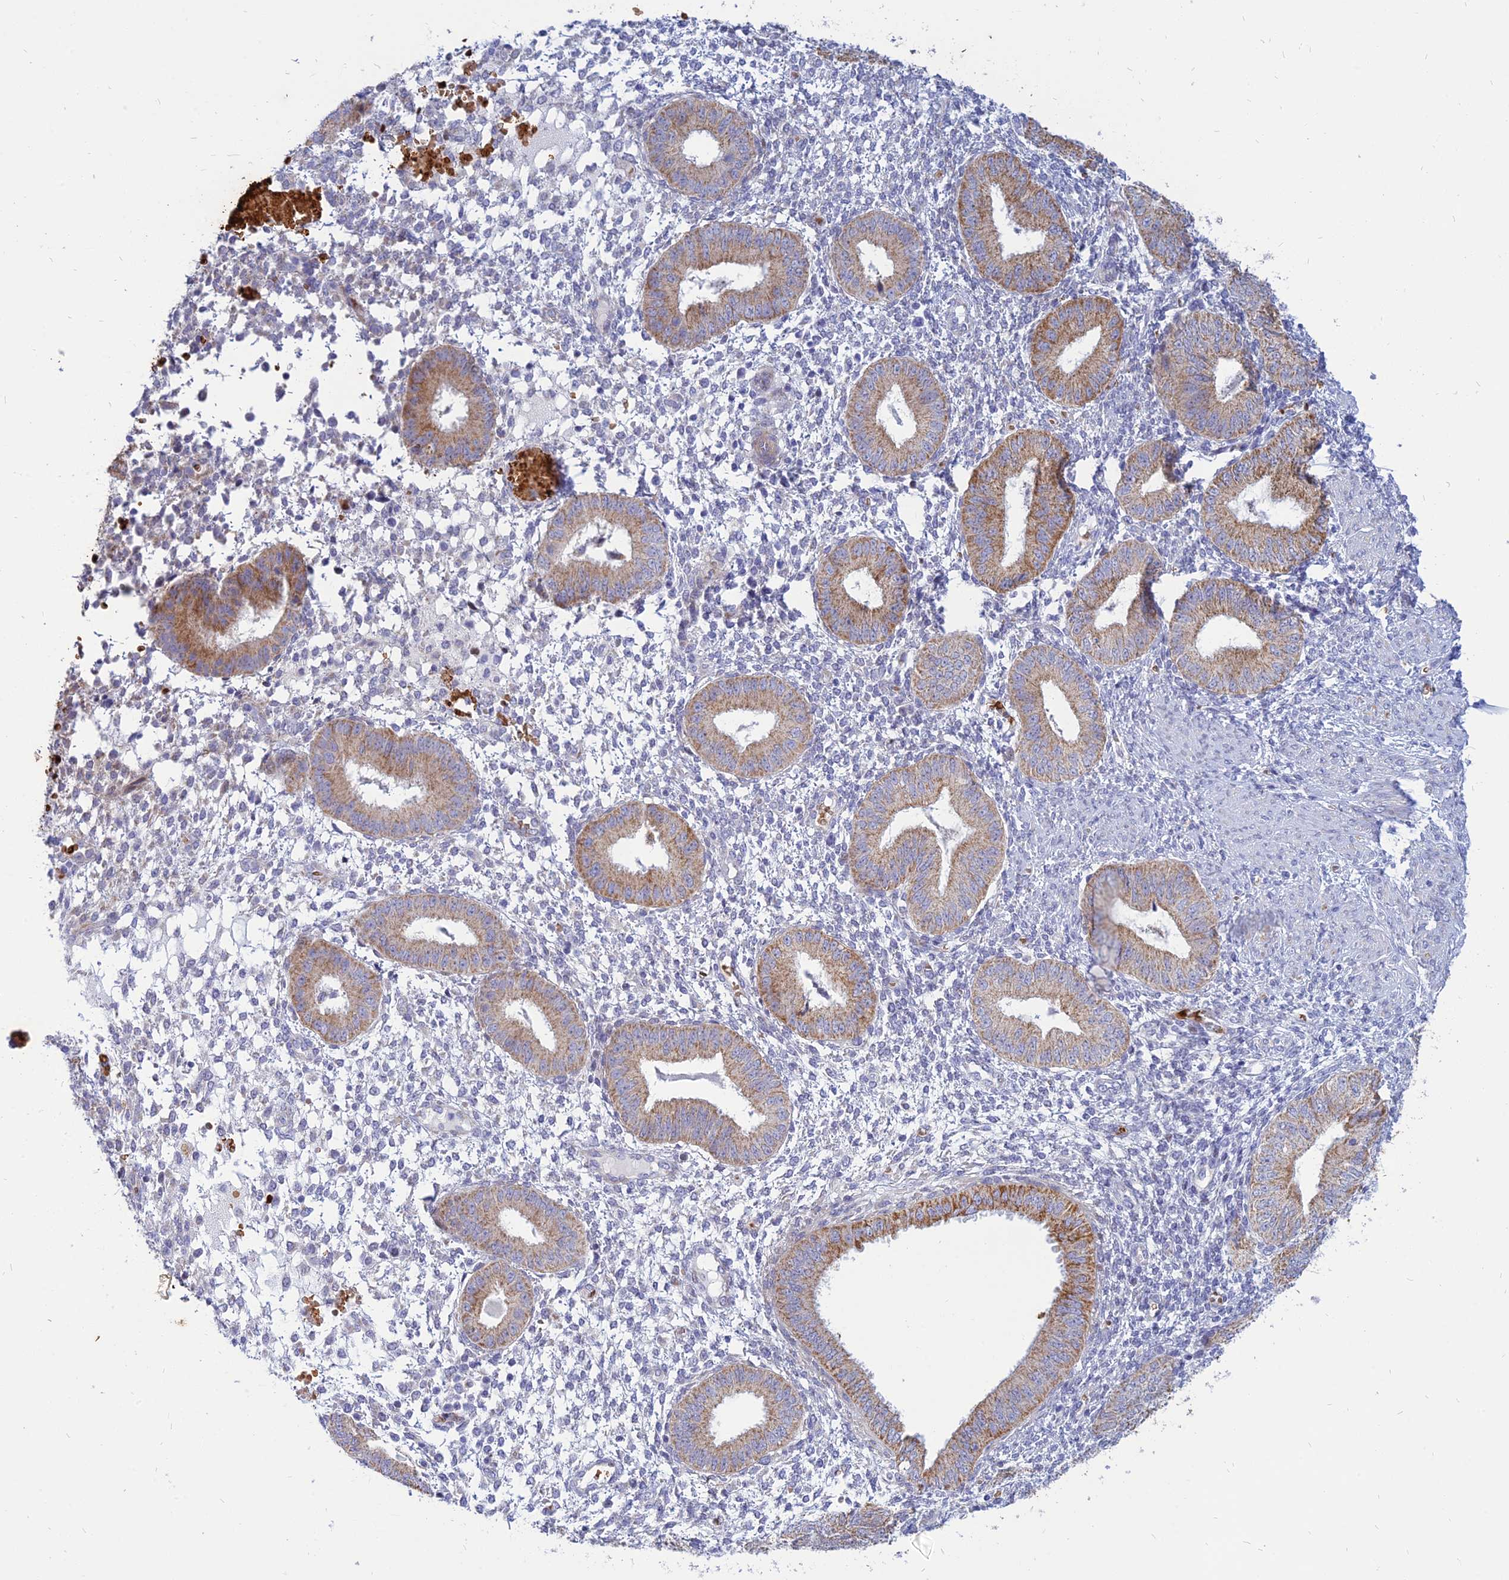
{"staining": {"intensity": "negative", "quantity": "none", "location": "none"}, "tissue": "endometrium", "cell_type": "Cells in endometrial stroma", "image_type": "normal", "snomed": [{"axis": "morphology", "description": "Normal tissue, NOS"}, {"axis": "topography", "description": "Endometrium"}], "caption": "A high-resolution image shows immunohistochemistry (IHC) staining of benign endometrium, which shows no significant staining in cells in endometrial stroma. The staining is performed using DAB brown chromogen with nuclei counter-stained in using hematoxylin.", "gene": "HHAT", "patient": {"sex": "female", "age": 49}}